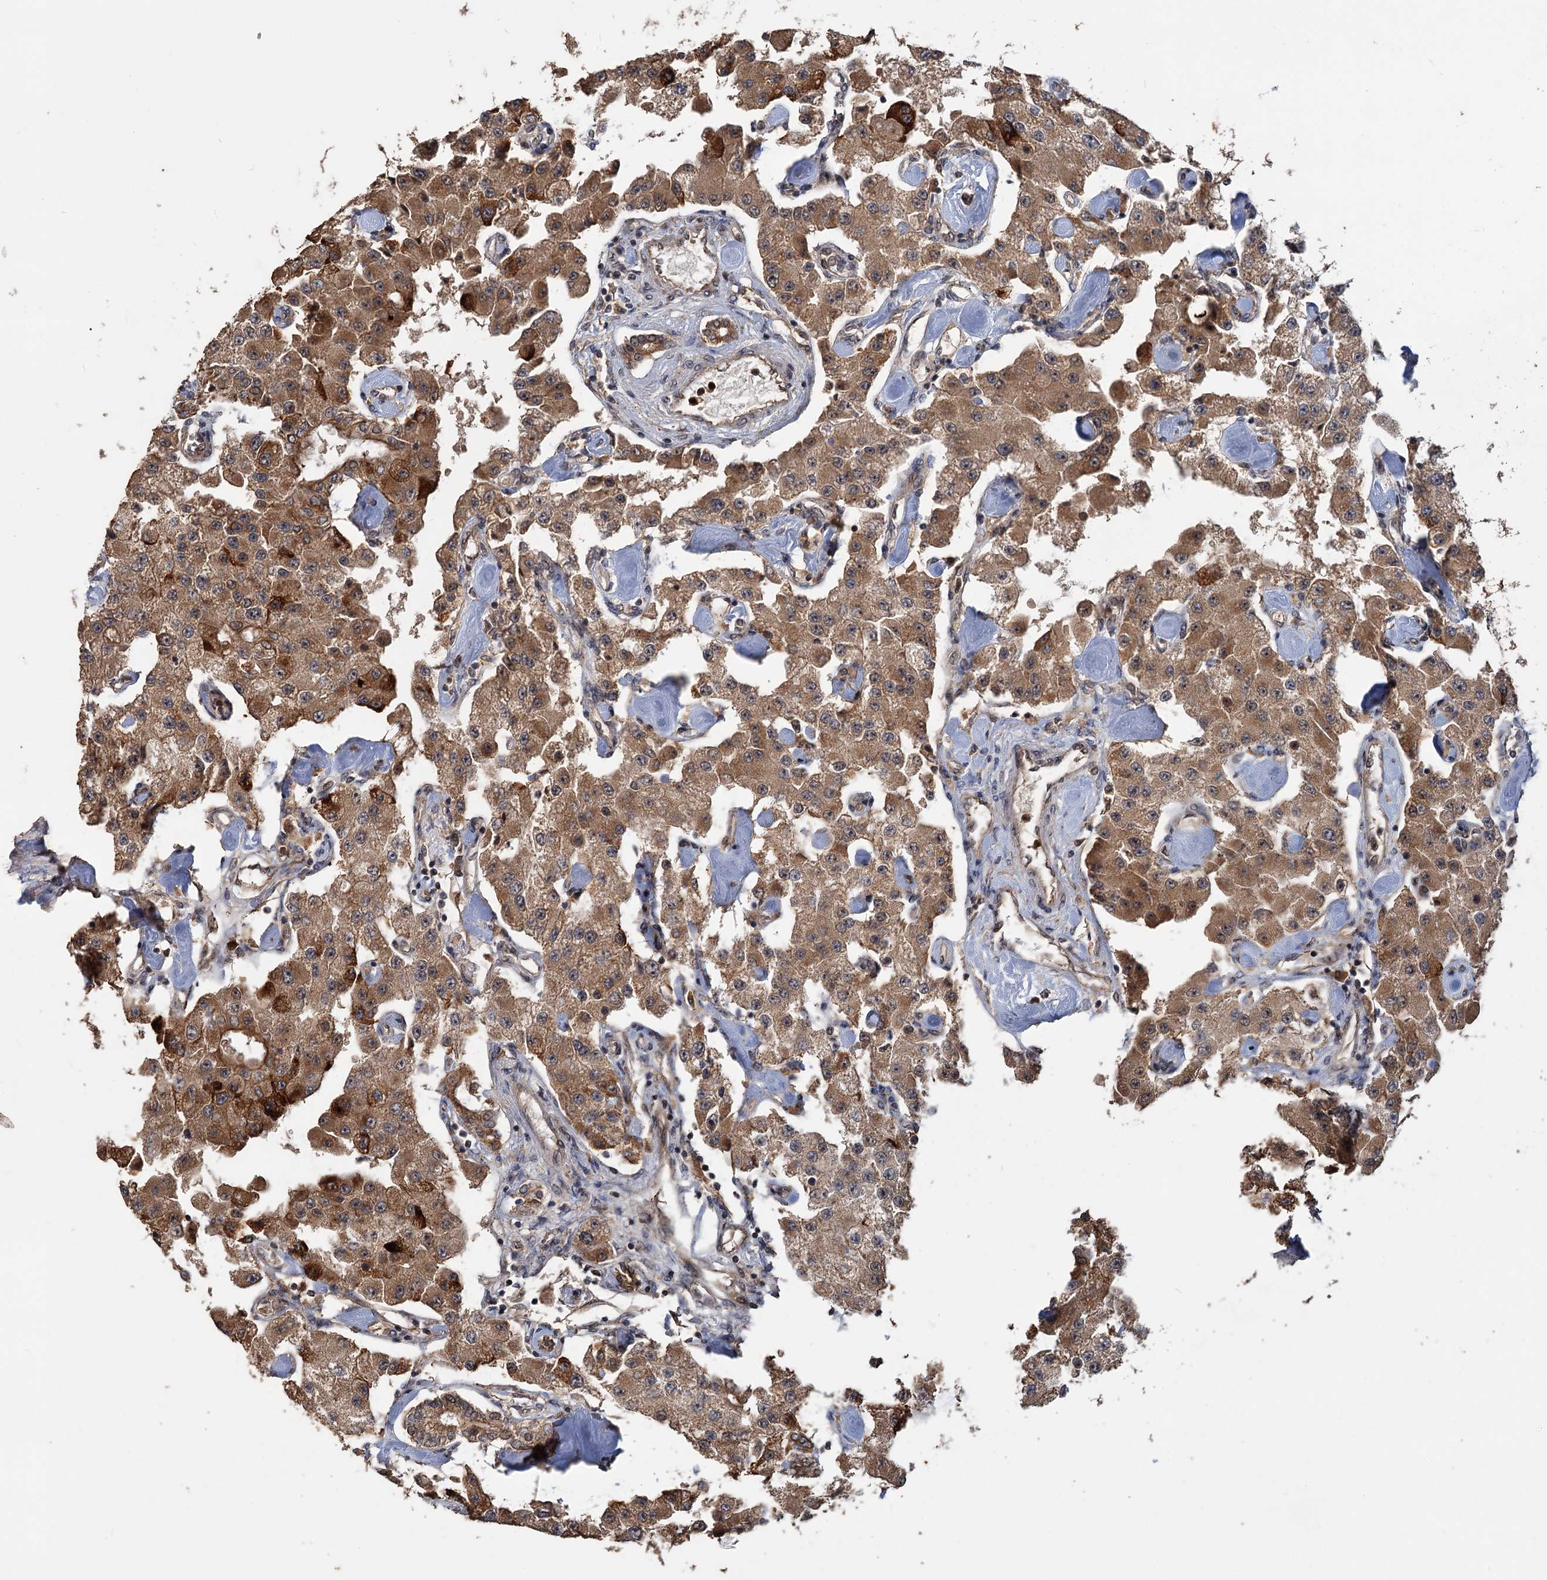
{"staining": {"intensity": "moderate", "quantity": ">75%", "location": "cytoplasmic/membranous"}, "tissue": "carcinoid", "cell_type": "Tumor cells", "image_type": "cancer", "snomed": [{"axis": "morphology", "description": "Carcinoid, malignant, NOS"}, {"axis": "topography", "description": "Pancreas"}], "caption": "Moderate cytoplasmic/membranous positivity for a protein is seen in about >75% of tumor cells of malignant carcinoid using IHC.", "gene": "KANSL2", "patient": {"sex": "male", "age": 41}}